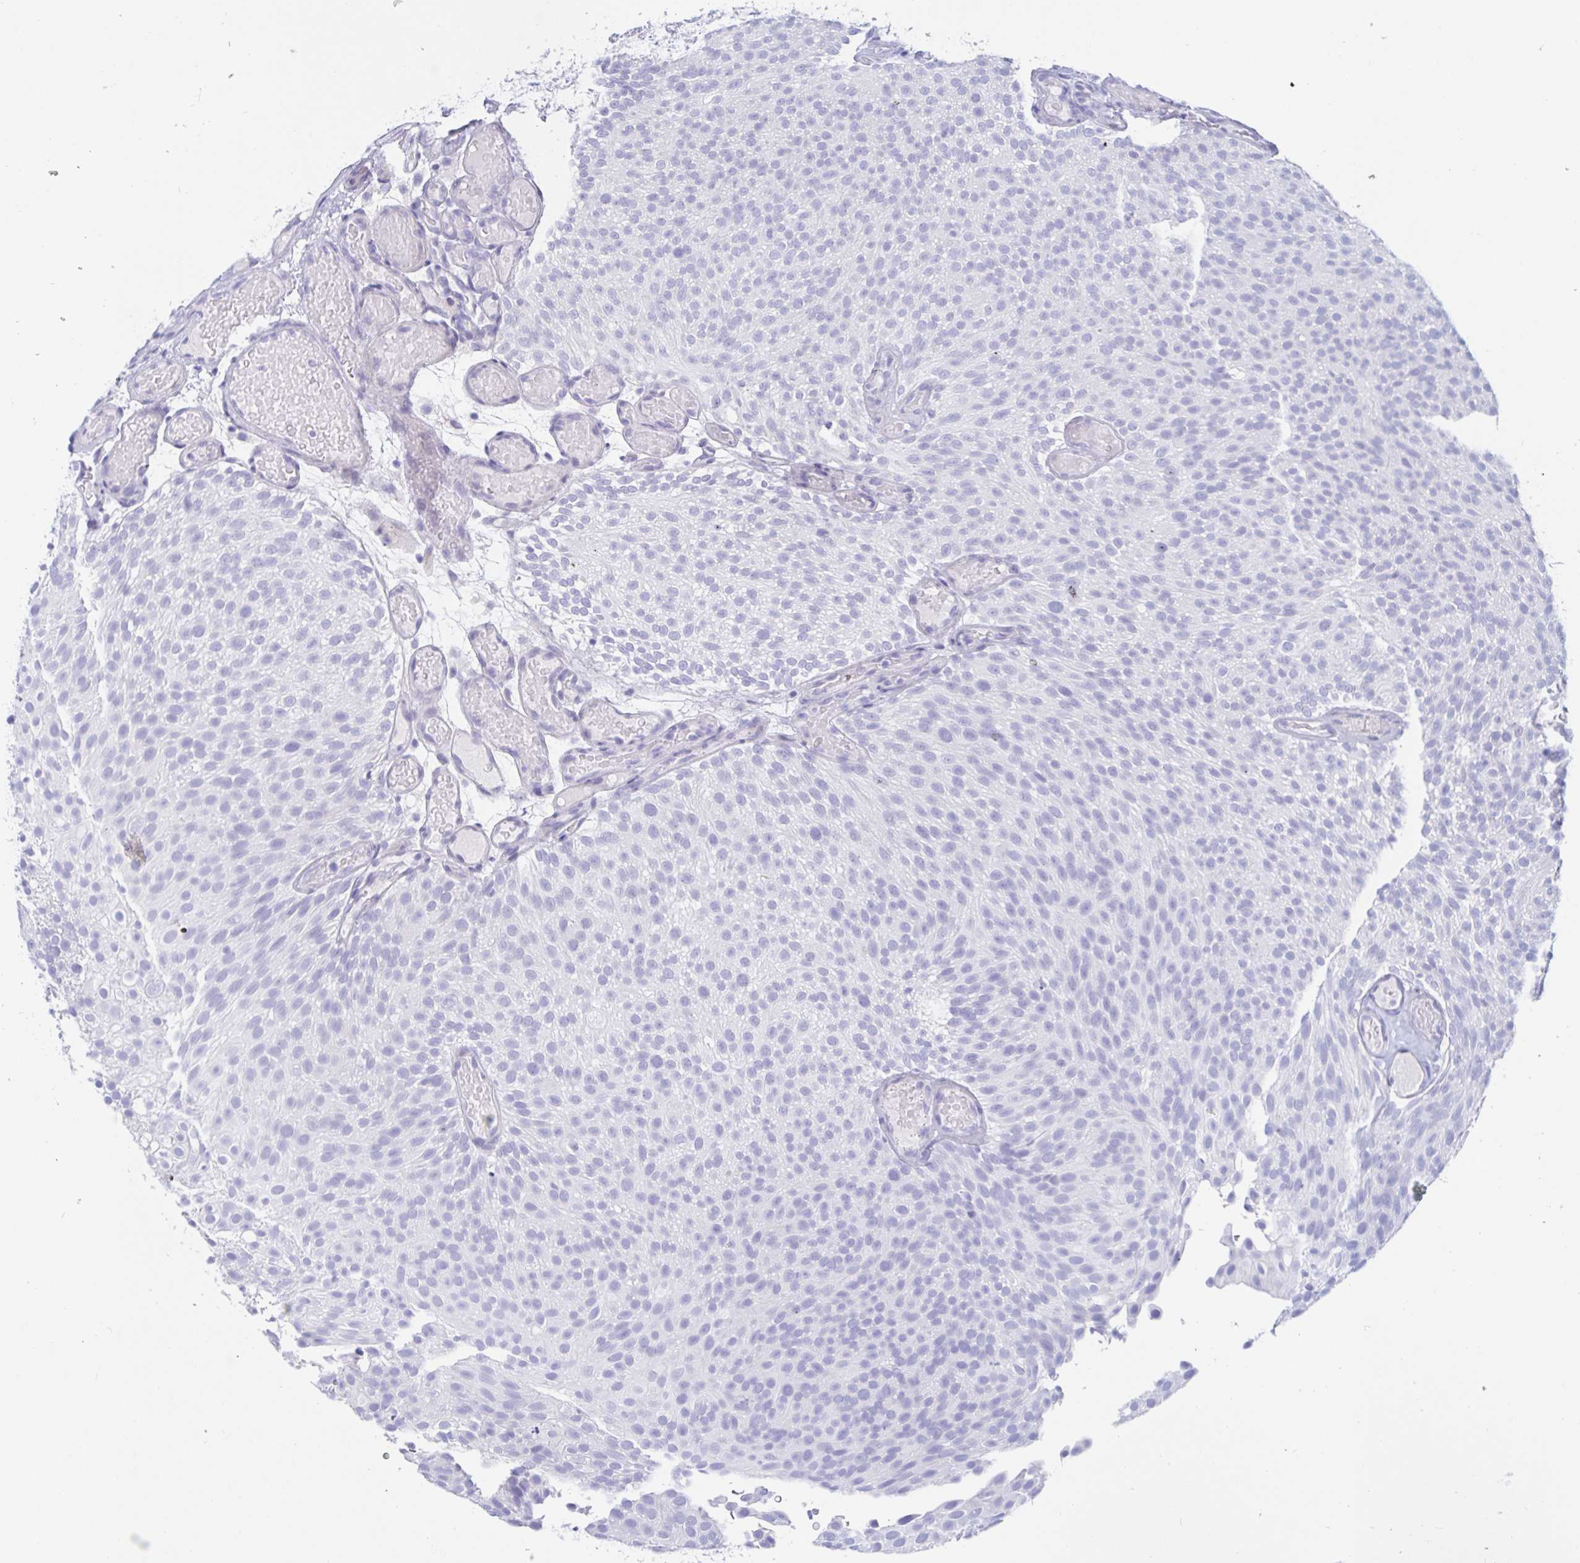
{"staining": {"intensity": "negative", "quantity": "none", "location": "none"}, "tissue": "urothelial cancer", "cell_type": "Tumor cells", "image_type": "cancer", "snomed": [{"axis": "morphology", "description": "Urothelial carcinoma, Low grade"}, {"axis": "topography", "description": "Urinary bladder"}], "caption": "Image shows no significant protein expression in tumor cells of urothelial cancer. The staining was performed using DAB to visualize the protein expression in brown, while the nuclei were stained in blue with hematoxylin (Magnification: 20x).", "gene": "KCNH6", "patient": {"sex": "male", "age": 78}}